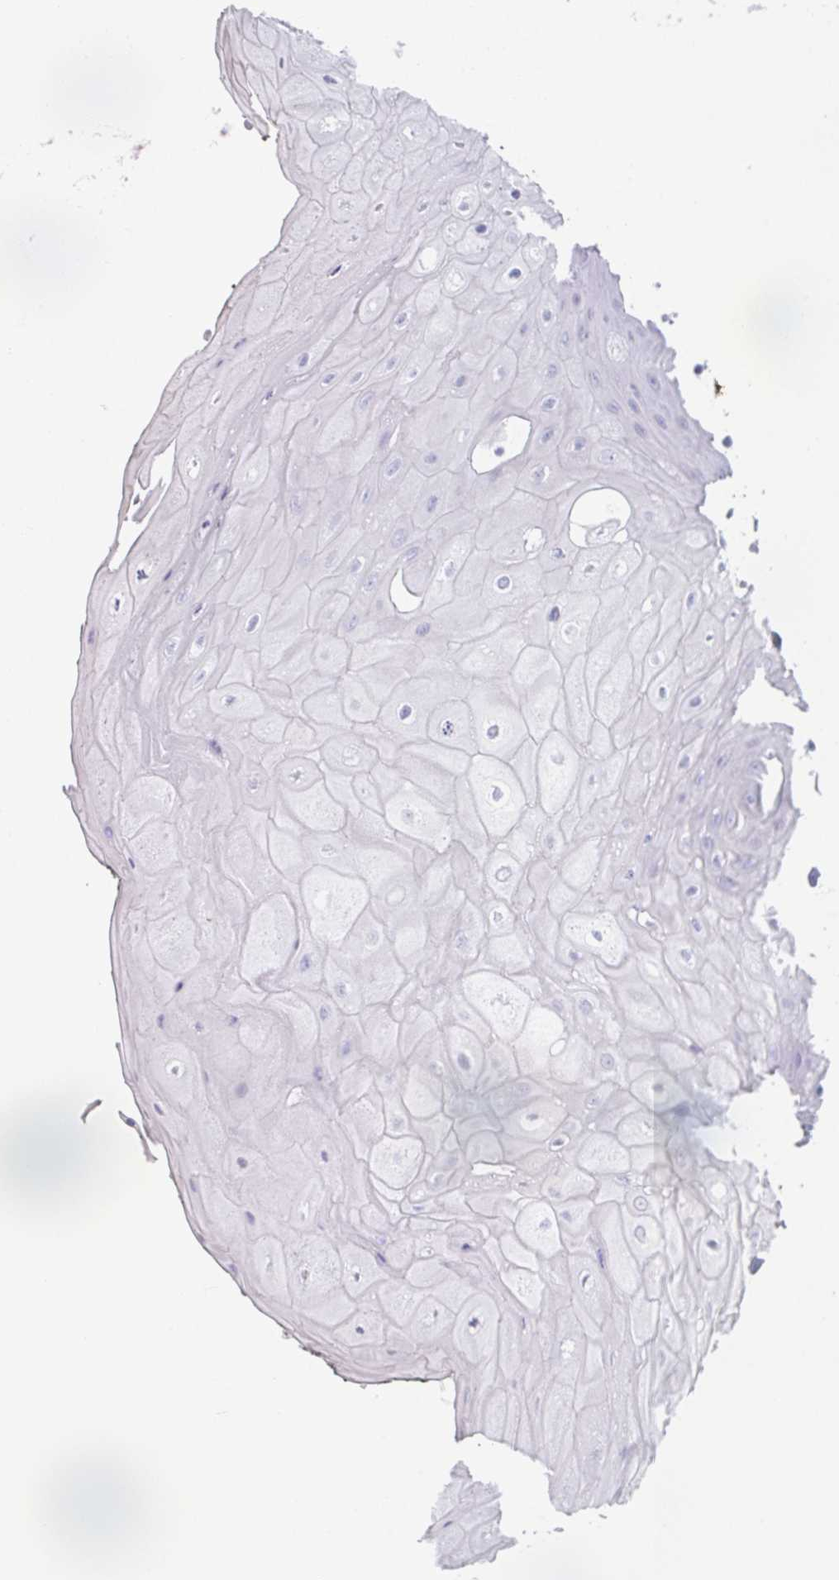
{"staining": {"intensity": "negative", "quantity": "none", "location": "none"}, "tissue": "oral mucosa", "cell_type": "Squamous epithelial cells", "image_type": "normal", "snomed": [{"axis": "morphology", "description": "Normal tissue, NOS"}, {"axis": "topography", "description": "Oral tissue"}, {"axis": "topography", "description": "Tounge, NOS"}], "caption": "Human oral mucosa stained for a protein using IHC displays no staining in squamous epithelial cells.", "gene": "RBP1", "patient": {"sex": "female", "age": 59}}